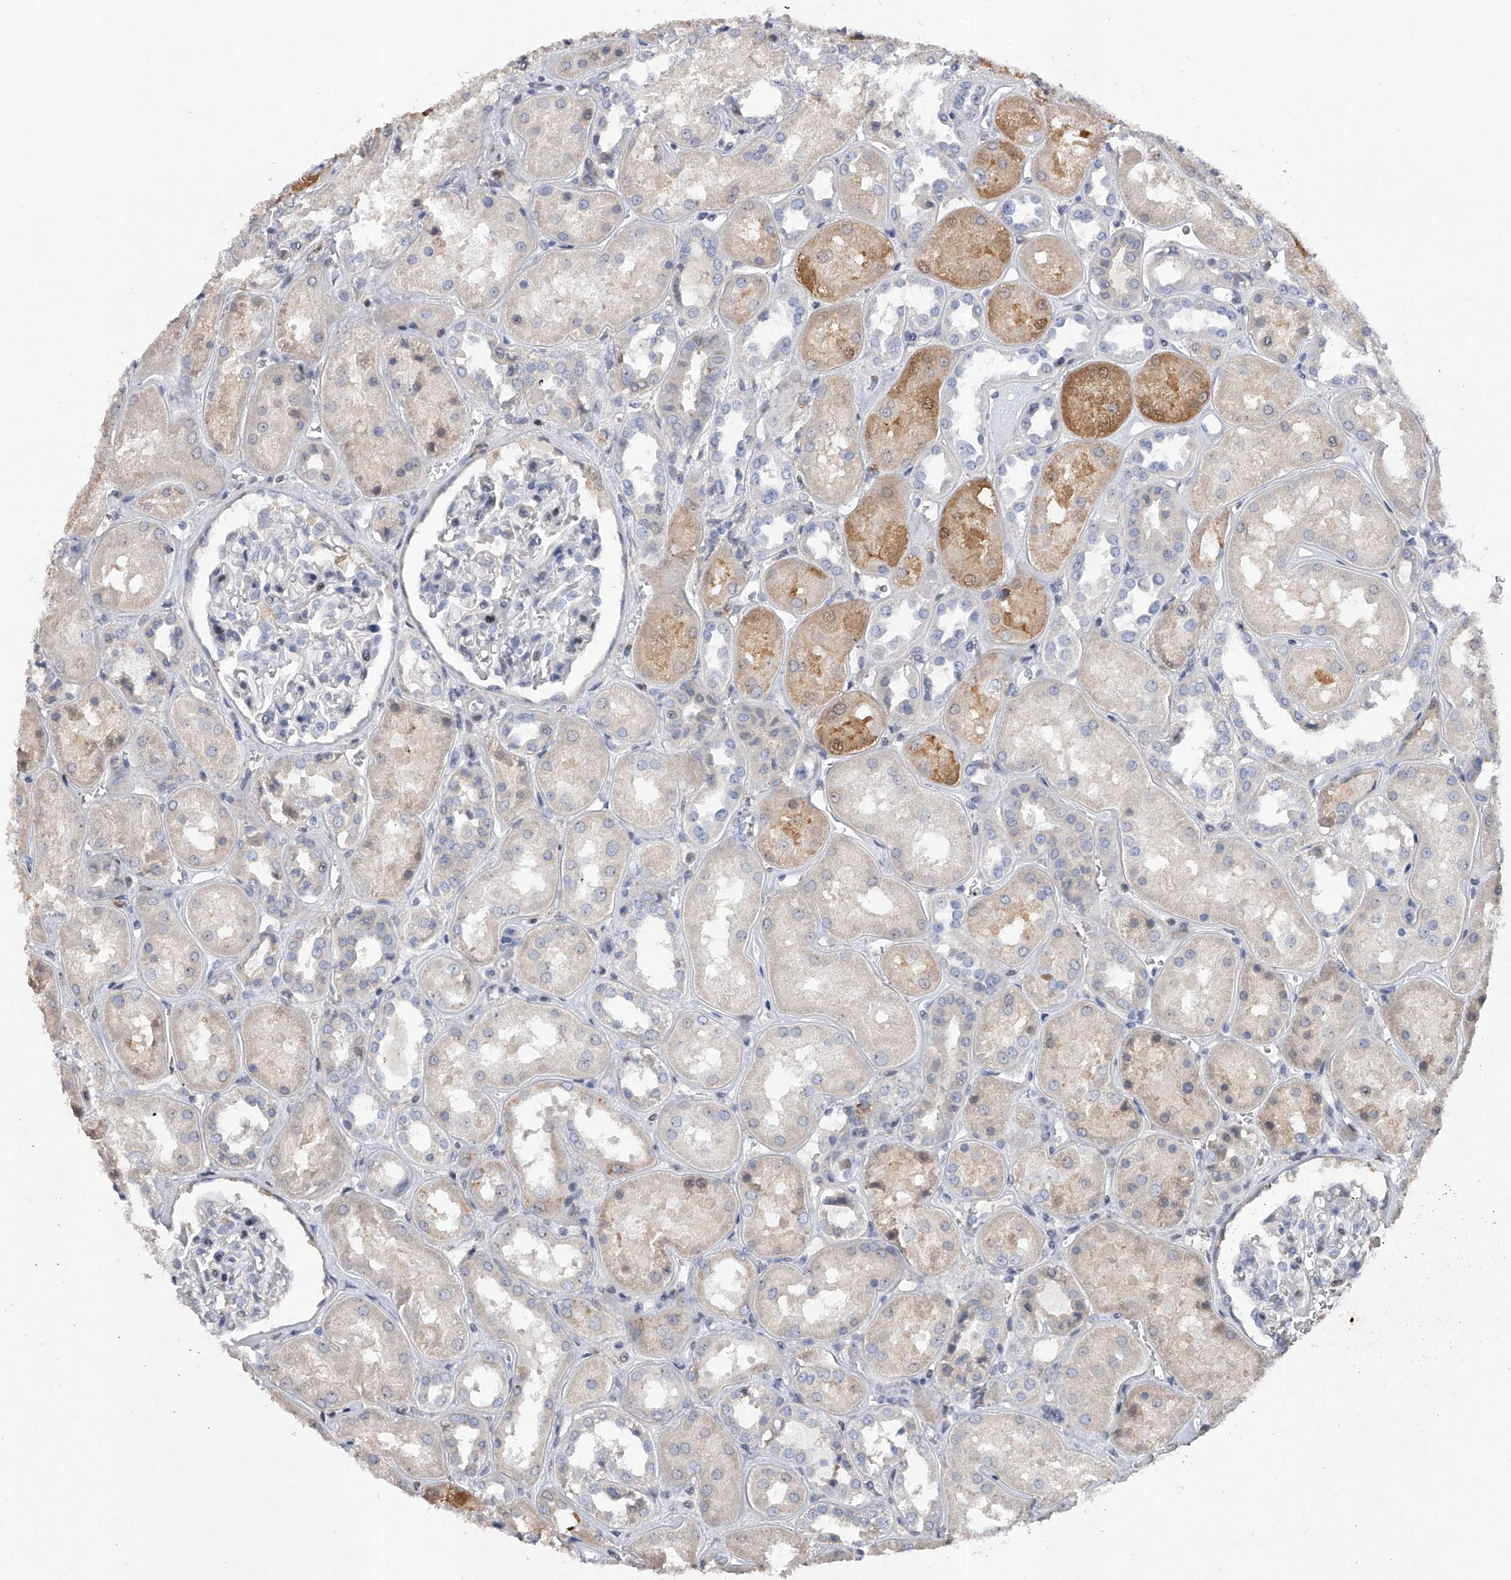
{"staining": {"intensity": "negative", "quantity": "none", "location": "none"}, "tissue": "kidney", "cell_type": "Cells in glomeruli", "image_type": "normal", "snomed": [{"axis": "morphology", "description": "Normal tissue, NOS"}, {"axis": "topography", "description": "Kidney"}], "caption": "Histopathology image shows no significant protein positivity in cells in glomeruli of unremarkable kidney.", "gene": "RWDD2A", "patient": {"sex": "male", "age": 70}}